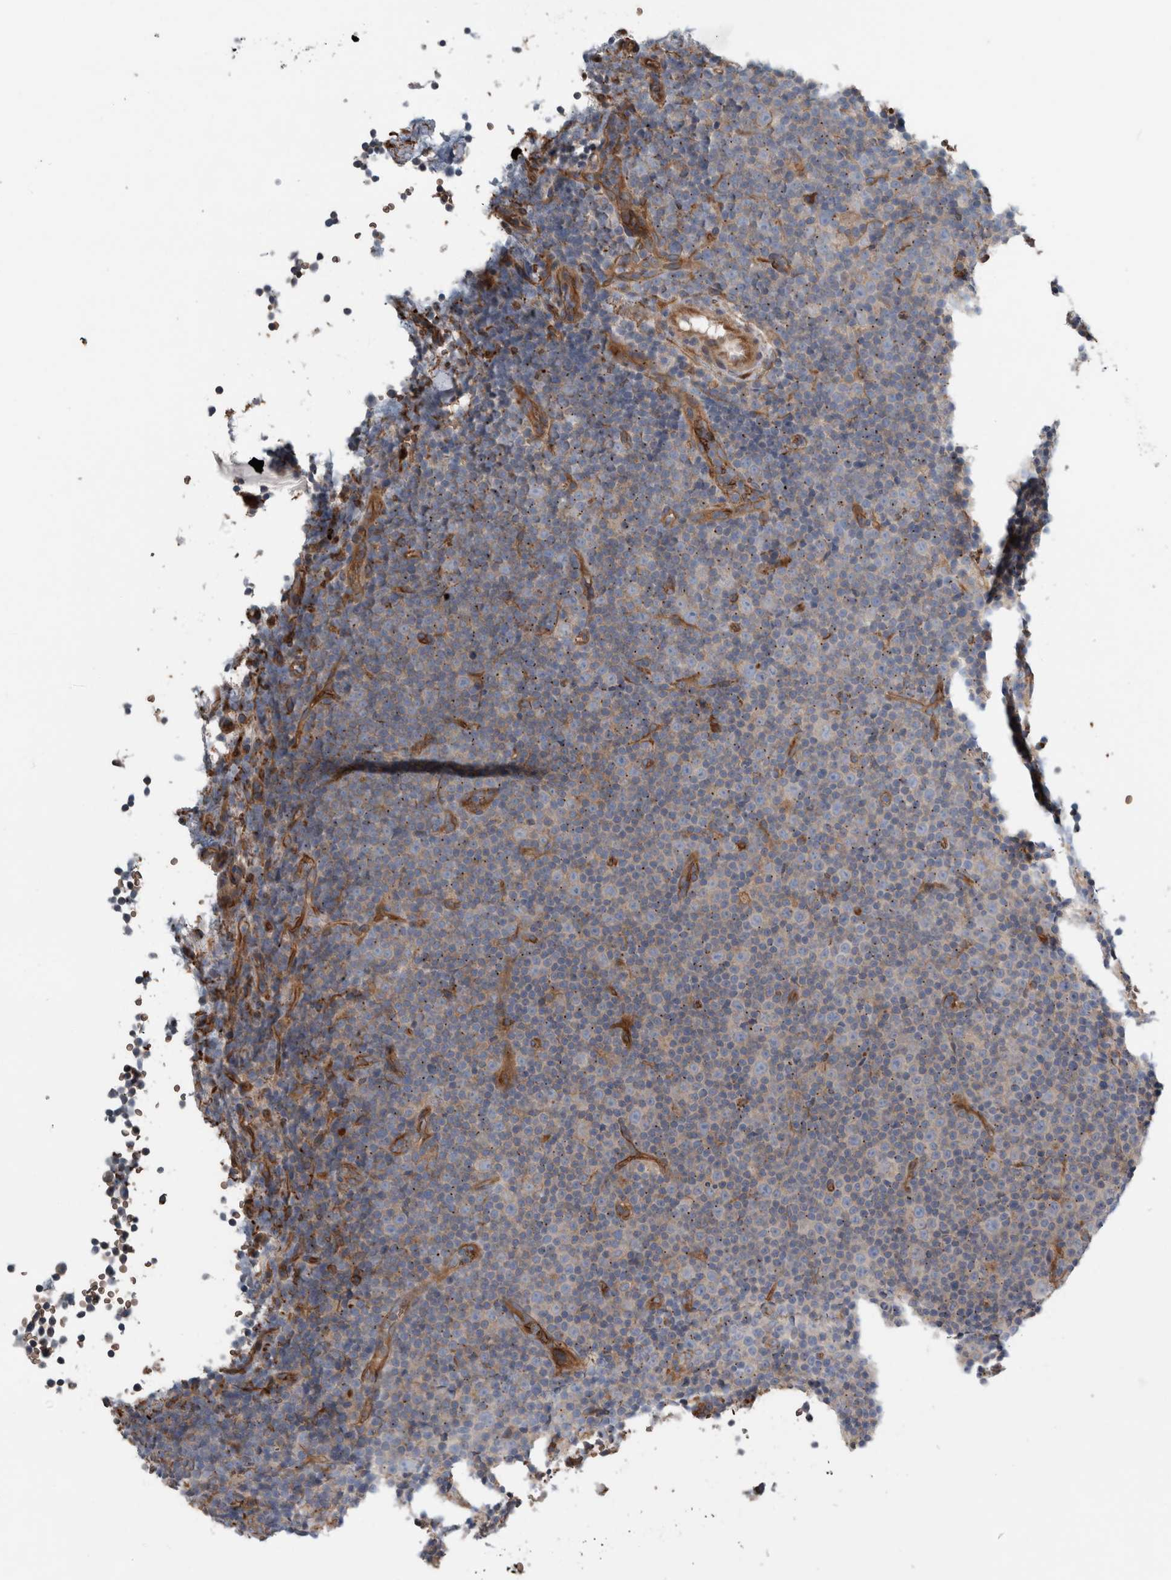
{"staining": {"intensity": "negative", "quantity": "none", "location": "none"}, "tissue": "lymphoma", "cell_type": "Tumor cells", "image_type": "cancer", "snomed": [{"axis": "morphology", "description": "Malignant lymphoma, non-Hodgkin's type, Low grade"}, {"axis": "topography", "description": "Lymph node"}], "caption": "DAB (3,3'-diaminobenzidine) immunohistochemical staining of human lymphoma exhibits no significant positivity in tumor cells.", "gene": "GLT8D2", "patient": {"sex": "female", "age": 67}}